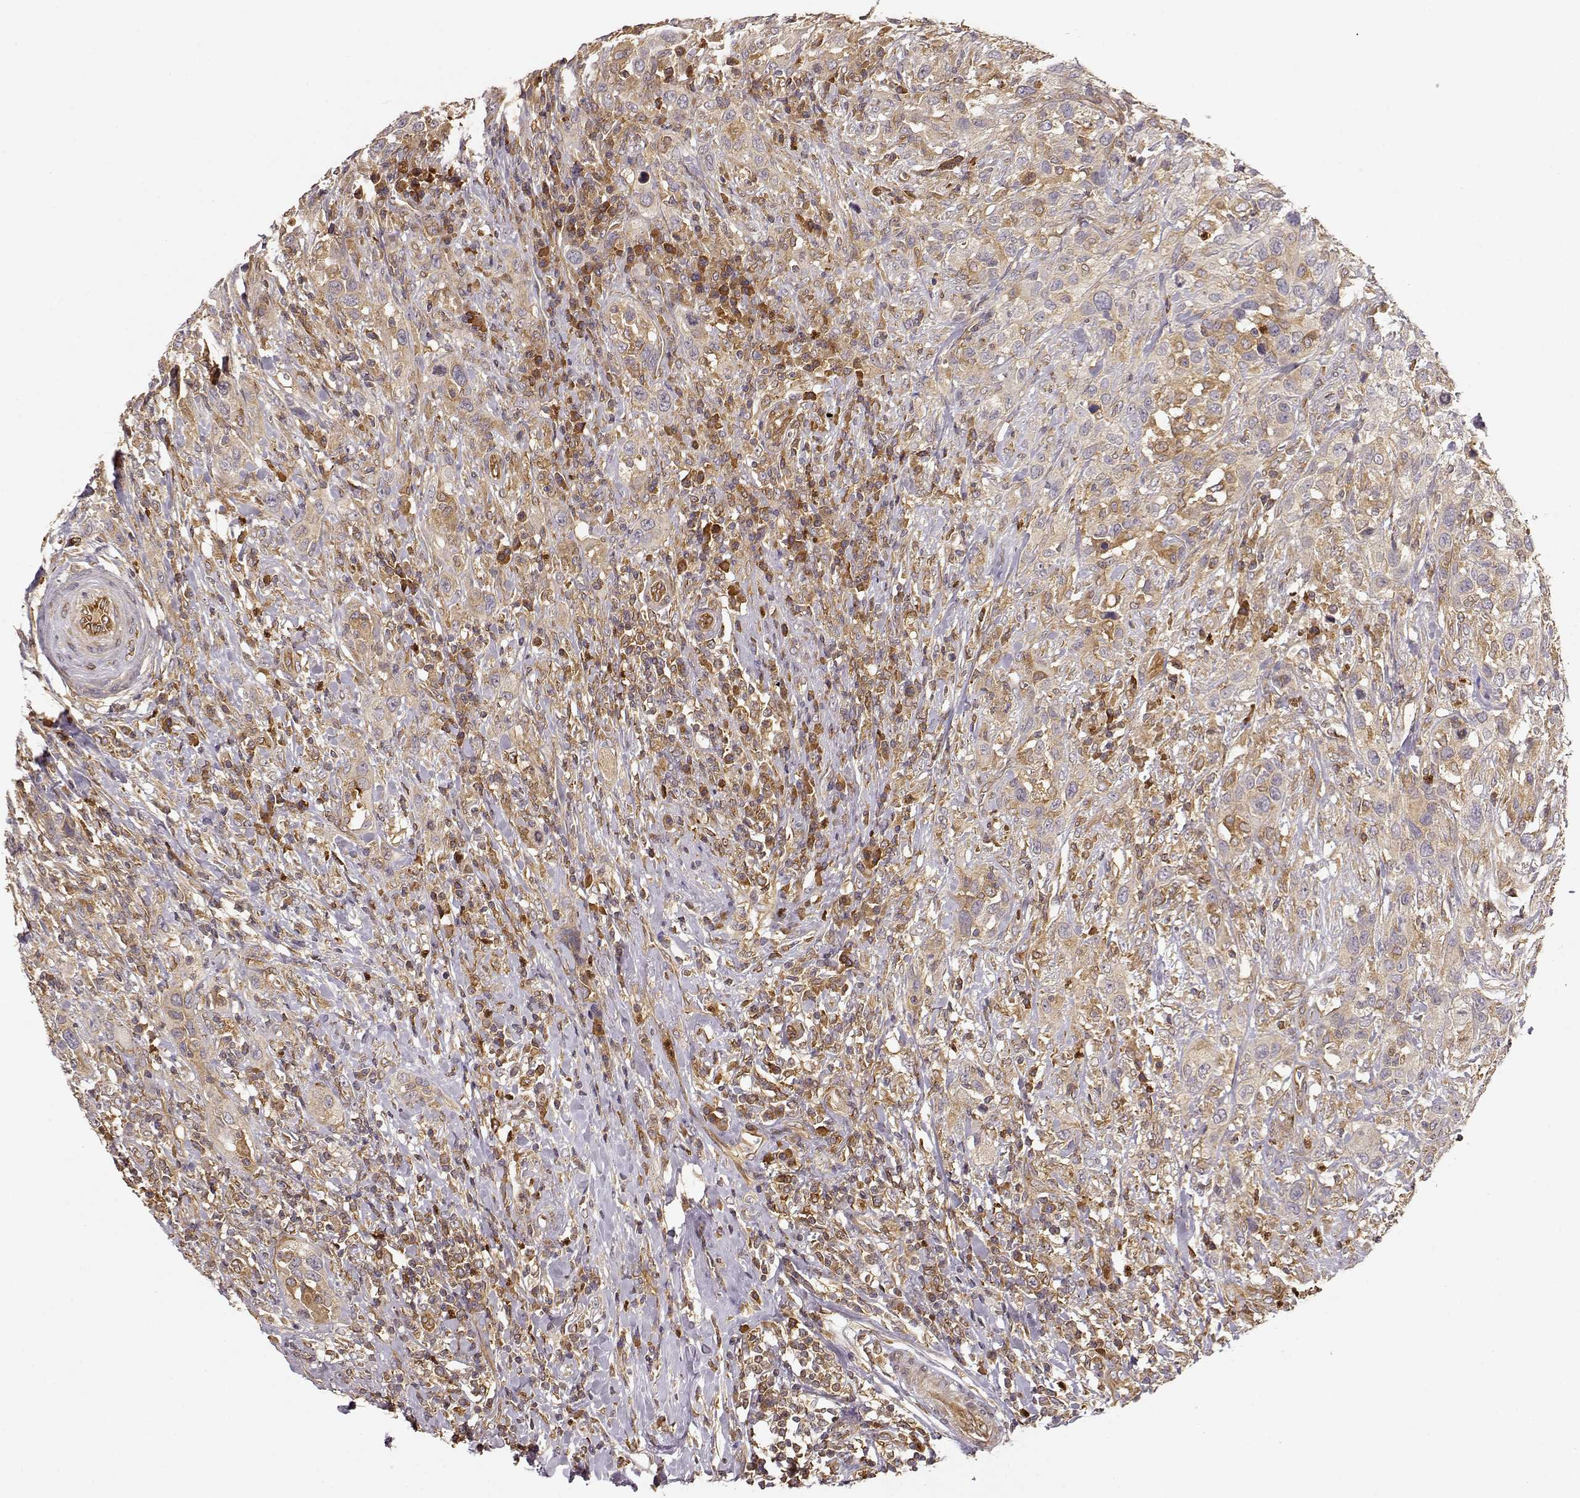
{"staining": {"intensity": "weak", "quantity": ">75%", "location": "cytoplasmic/membranous"}, "tissue": "urothelial cancer", "cell_type": "Tumor cells", "image_type": "cancer", "snomed": [{"axis": "morphology", "description": "Urothelial carcinoma, NOS"}, {"axis": "morphology", "description": "Urothelial carcinoma, High grade"}, {"axis": "topography", "description": "Urinary bladder"}], "caption": "This micrograph demonstrates immunohistochemistry (IHC) staining of urothelial cancer, with low weak cytoplasmic/membranous expression in approximately >75% of tumor cells.", "gene": "ARHGEF2", "patient": {"sex": "female", "age": 64}}